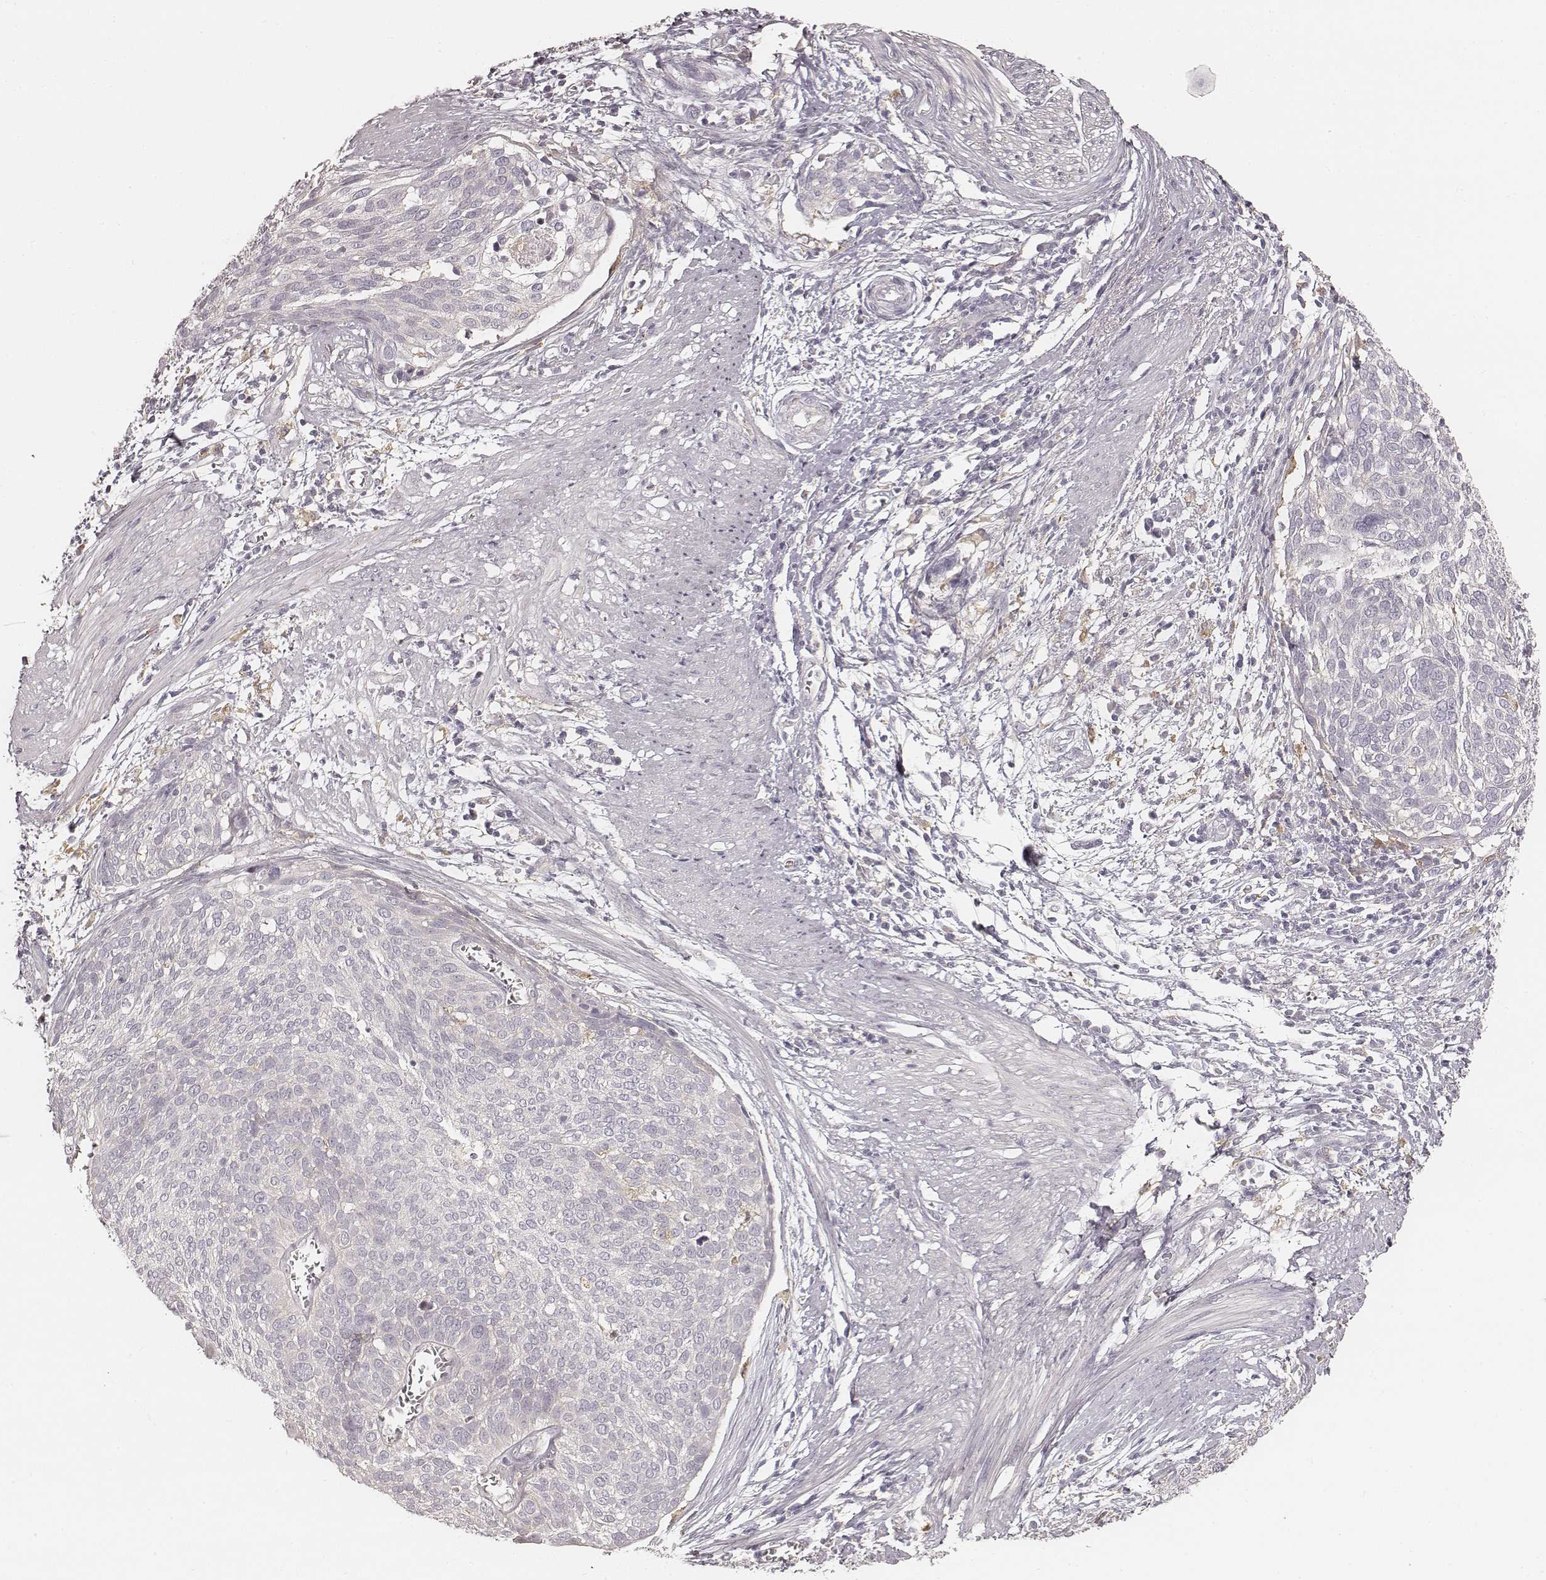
{"staining": {"intensity": "negative", "quantity": "none", "location": "none"}, "tissue": "cervical cancer", "cell_type": "Tumor cells", "image_type": "cancer", "snomed": [{"axis": "morphology", "description": "Squamous cell carcinoma, NOS"}, {"axis": "topography", "description": "Cervix"}], "caption": "IHC of cervical cancer reveals no positivity in tumor cells.", "gene": "FMNL2", "patient": {"sex": "female", "age": 39}}